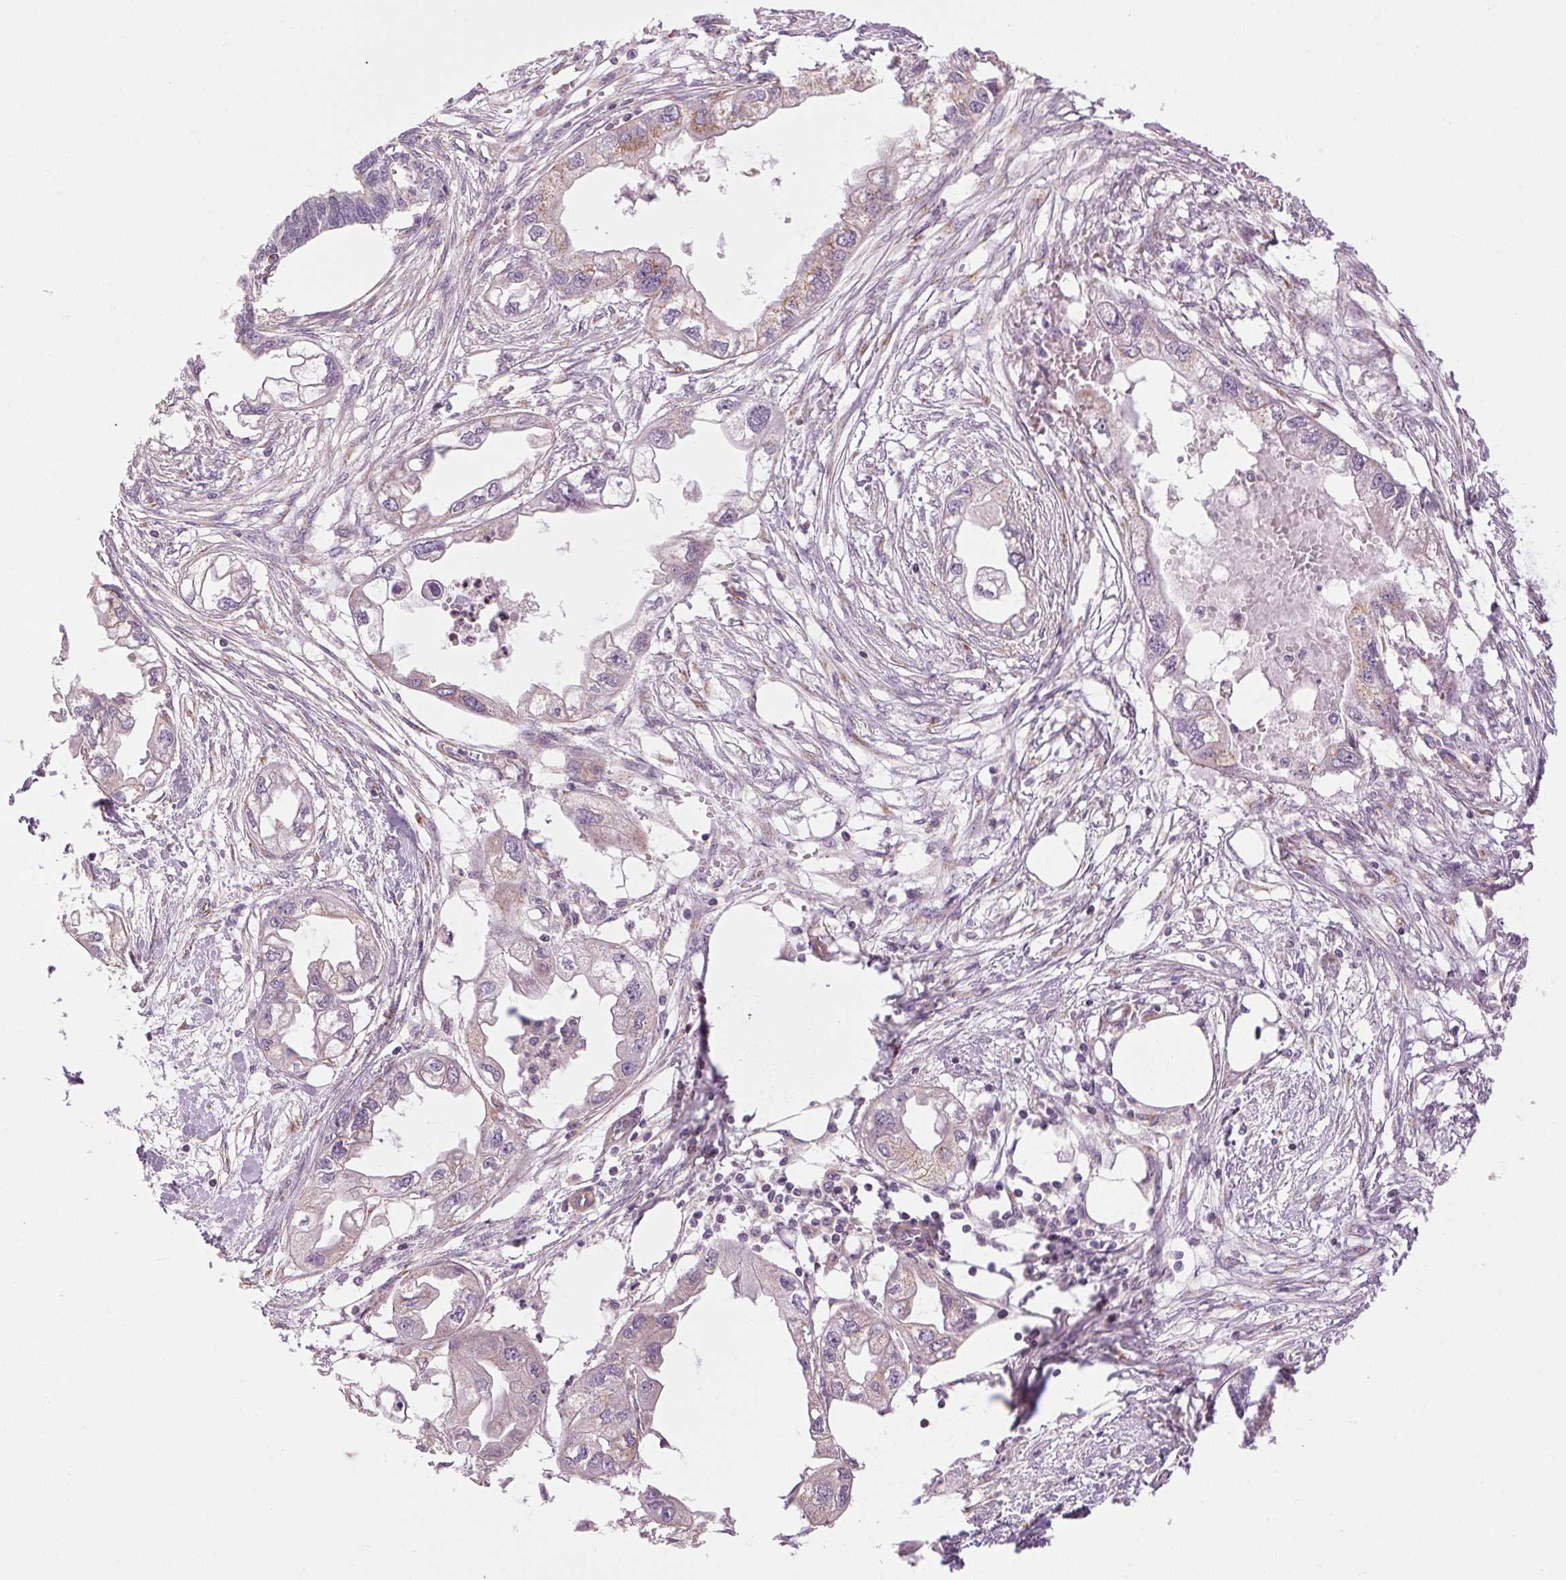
{"staining": {"intensity": "moderate", "quantity": "<25%", "location": "cytoplasmic/membranous"}, "tissue": "endometrial cancer", "cell_type": "Tumor cells", "image_type": "cancer", "snomed": [{"axis": "morphology", "description": "Adenocarcinoma, NOS"}, {"axis": "morphology", "description": "Adenocarcinoma, metastatic, NOS"}, {"axis": "topography", "description": "Adipose tissue"}, {"axis": "topography", "description": "Endometrium"}], "caption": "Human endometrial adenocarcinoma stained with a protein marker displays moderate staining in tumor cells.", "gene": "GOLPH3", "patient": {"sex": "female", "age": 67}}